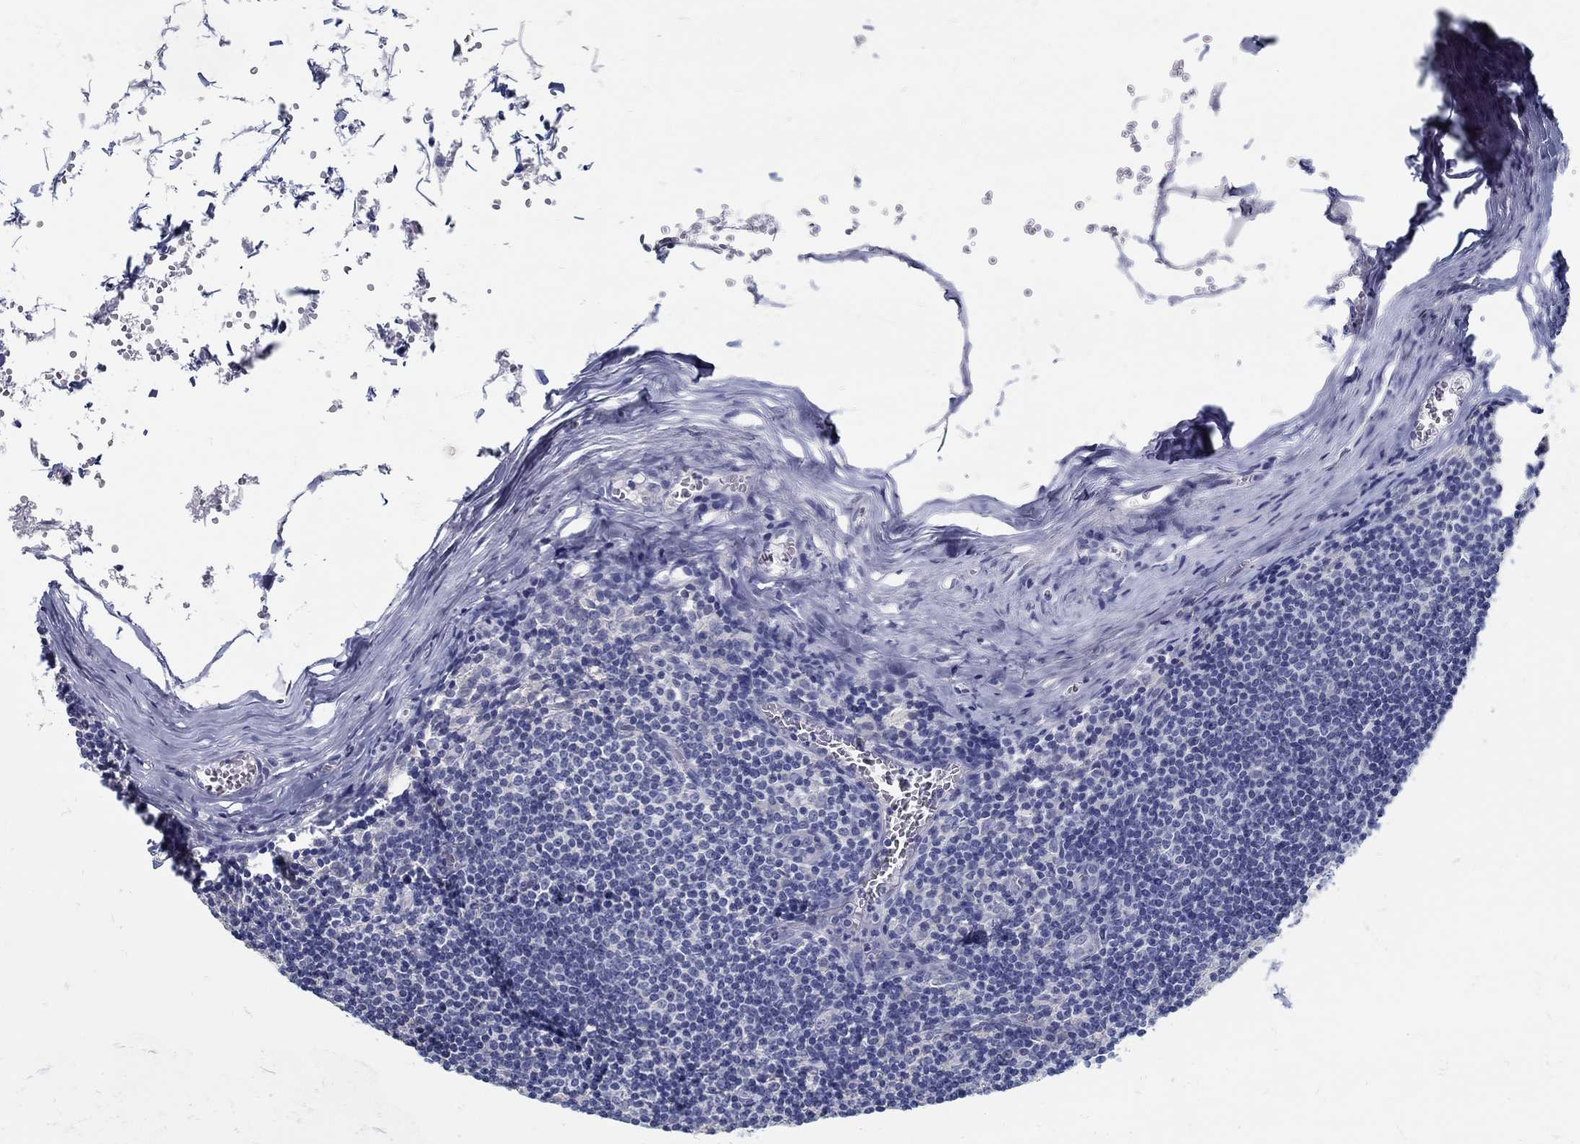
{"staining": {"intensity": "negative", "quantity": "none", "location": "none"}, "tissue": "lymph node", "cell_type": "Germinal center cells", "image_type": "normal", "snomed": [{"axis": "morphology", "description": "Normal tissue, NOS"}, {"axis": "topography", "description": "Lymph node"}], "caption": "High power microscopy micrograph of an IHC photomicrograph of normal lymph node, revealing no significant expression in germinal center cells. (DAB immunohistochemistry (IHC) with hematoxylin counter stain).", "gene": "ZFAND4", "patient": {"sex": "male", "age": 59}}